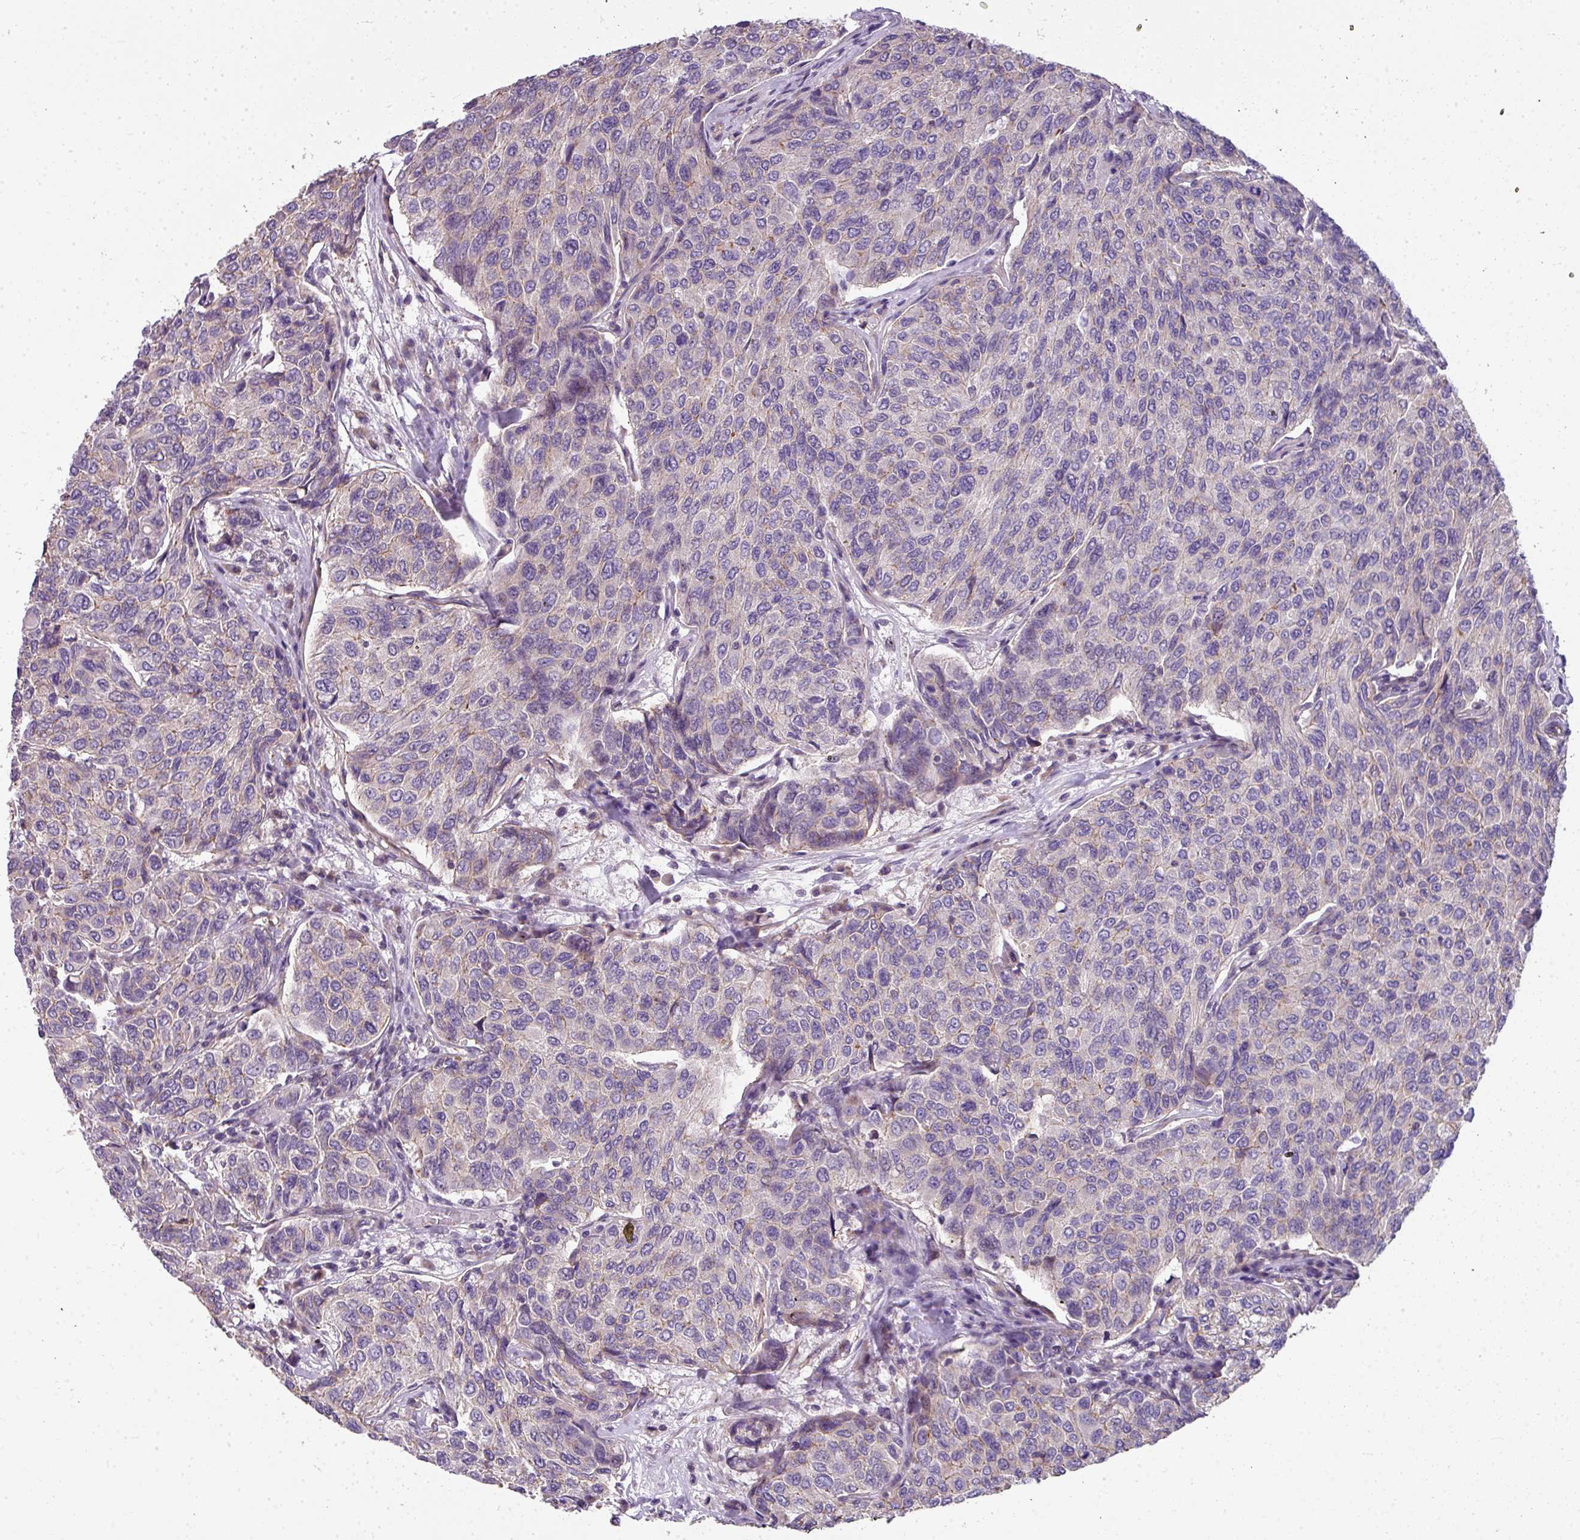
{"staining": {"intensity": "negative", "quantity": "none", "location": "none"}, "tissue": "breast cancer", "cell_type": "Tumor cells", "image_type": "cancer", "snomed": [{"axis": "morphology", "description": "Duct carcinoma"}, {"axis": "topography", "description": "Breast"}], "caption": "Image shows no significant protein positivity in tumor cells of breast infiltrating ductal carcinoma. The staining was performed using DAB (3,3'-diaminobenzidine) to visualize the protein expression in brown, while the nuclei were stained in blue with hematoxylin (Magnification: 20x).", "gene": "PALS2", "patient": {"sex": "female", "age": 55}}